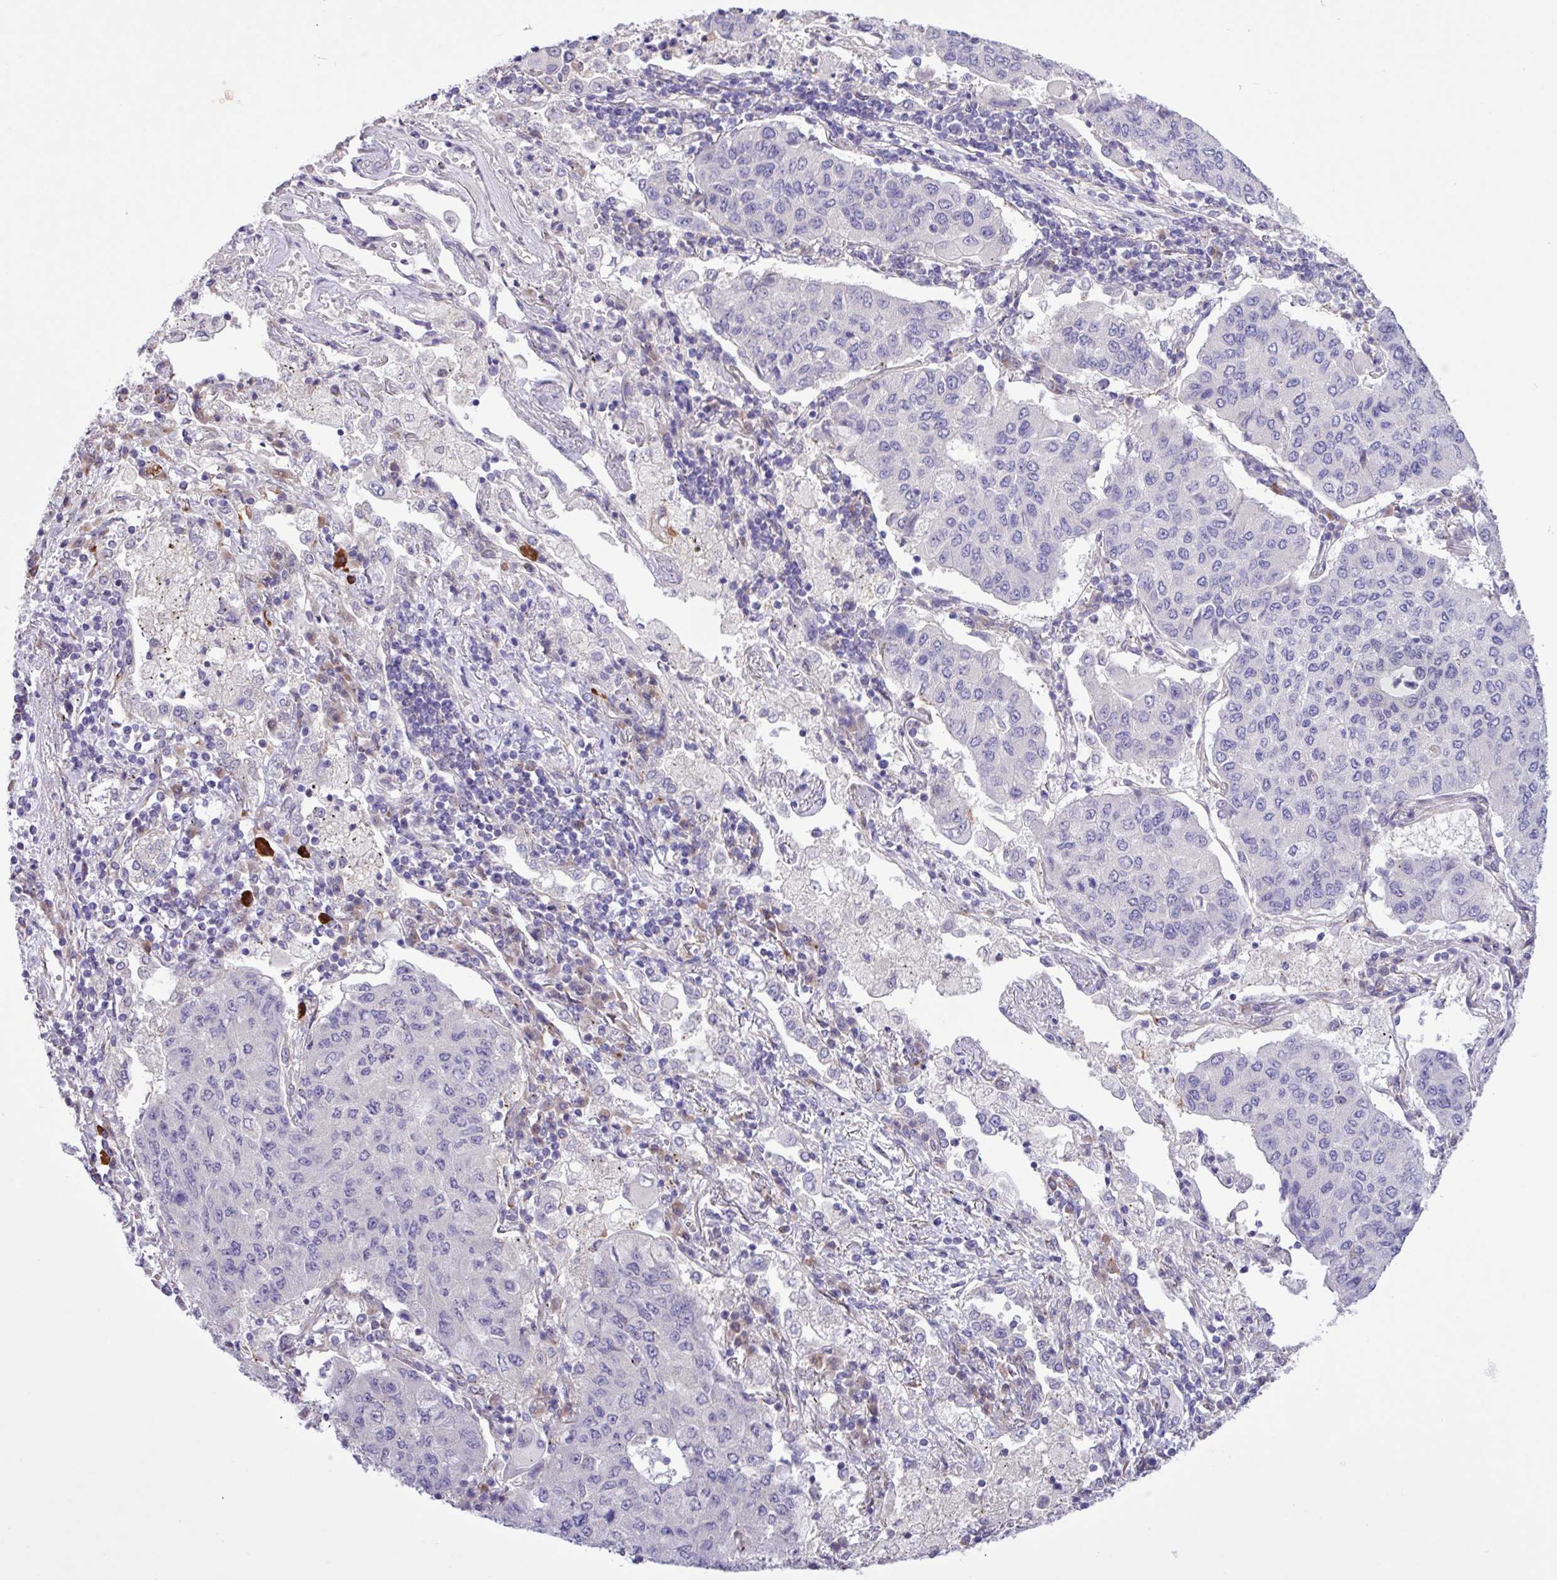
{"staining": {"intensity": "negative", "quantity": "none", "location": "none"}, "tissue": "lung cancer", "cell_type": "Tumor cells", "image_type": "cancer", "snomed": [{"axis": "morphology", "description": "Squamous cell carcinoma, NOS"}, {"axis": "topography", "description": "Lung"}], "caption": "Lung cancer was stained to show a protein in brown. There is no significant expression in tumor cells. Nuclei are stained in blue.", "gene": "SPINK8", "patient": {"sex": "male", "age": 74}}